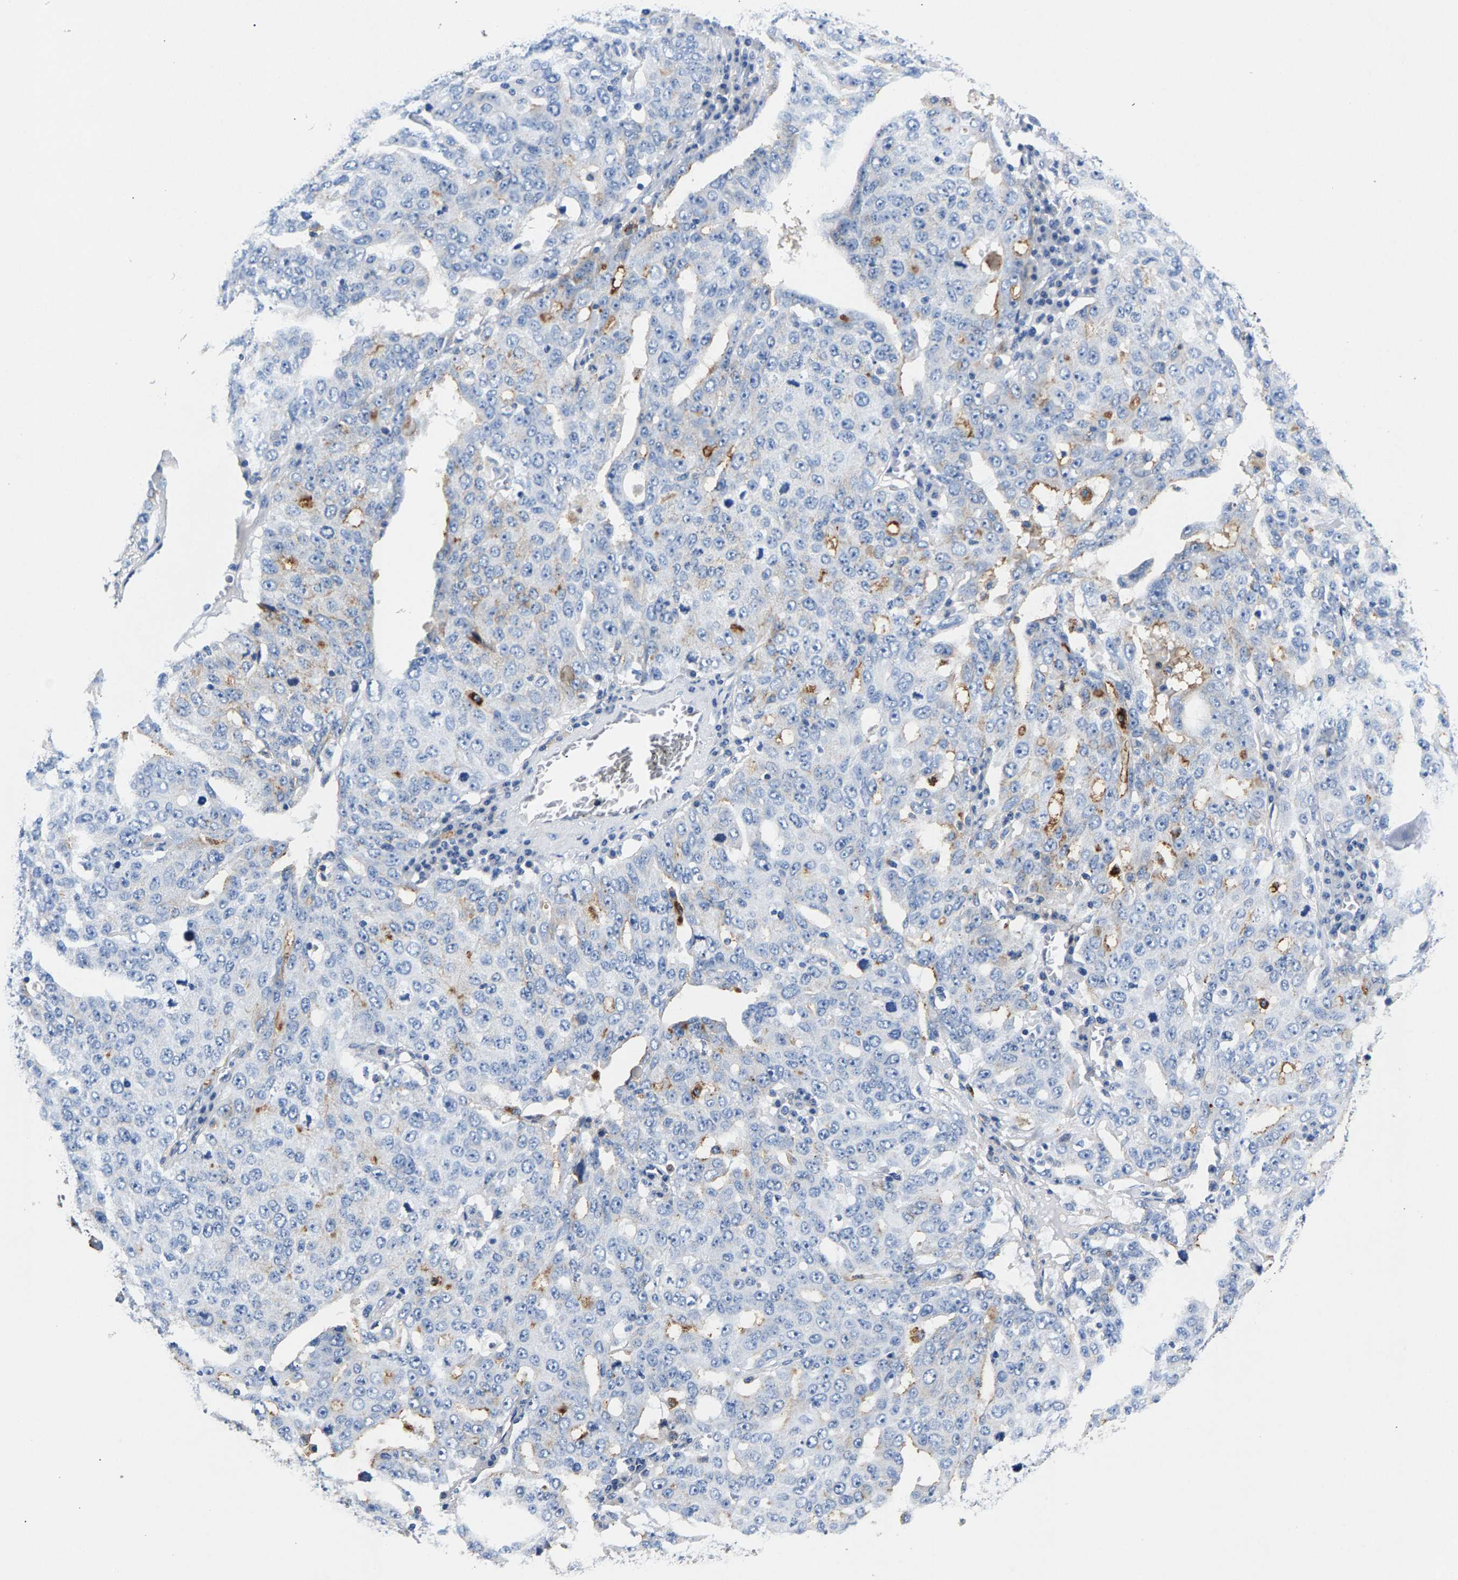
{"staining": {"intensity": "moderate", "quantity": "<25%", "location": "cytoplasmic/membranous"}, "tissue": "ovarian cancer", "cell_type": "Tumor cells", "image_type": "cancer", "snomed": [{"axis": "morphology", "description": "Carcinoma, endometroid"}, {"axis": "topography", "description": "Ovary"}], "caption": "Protein expression analysis of human ovarian cancer (endometroid carcinoma) reveals moderate cytoplasmic/membranous expression in about <25% of tumor cells.", "gene": "P2RY4", "patient": {"sex": "female", "age": 62}}